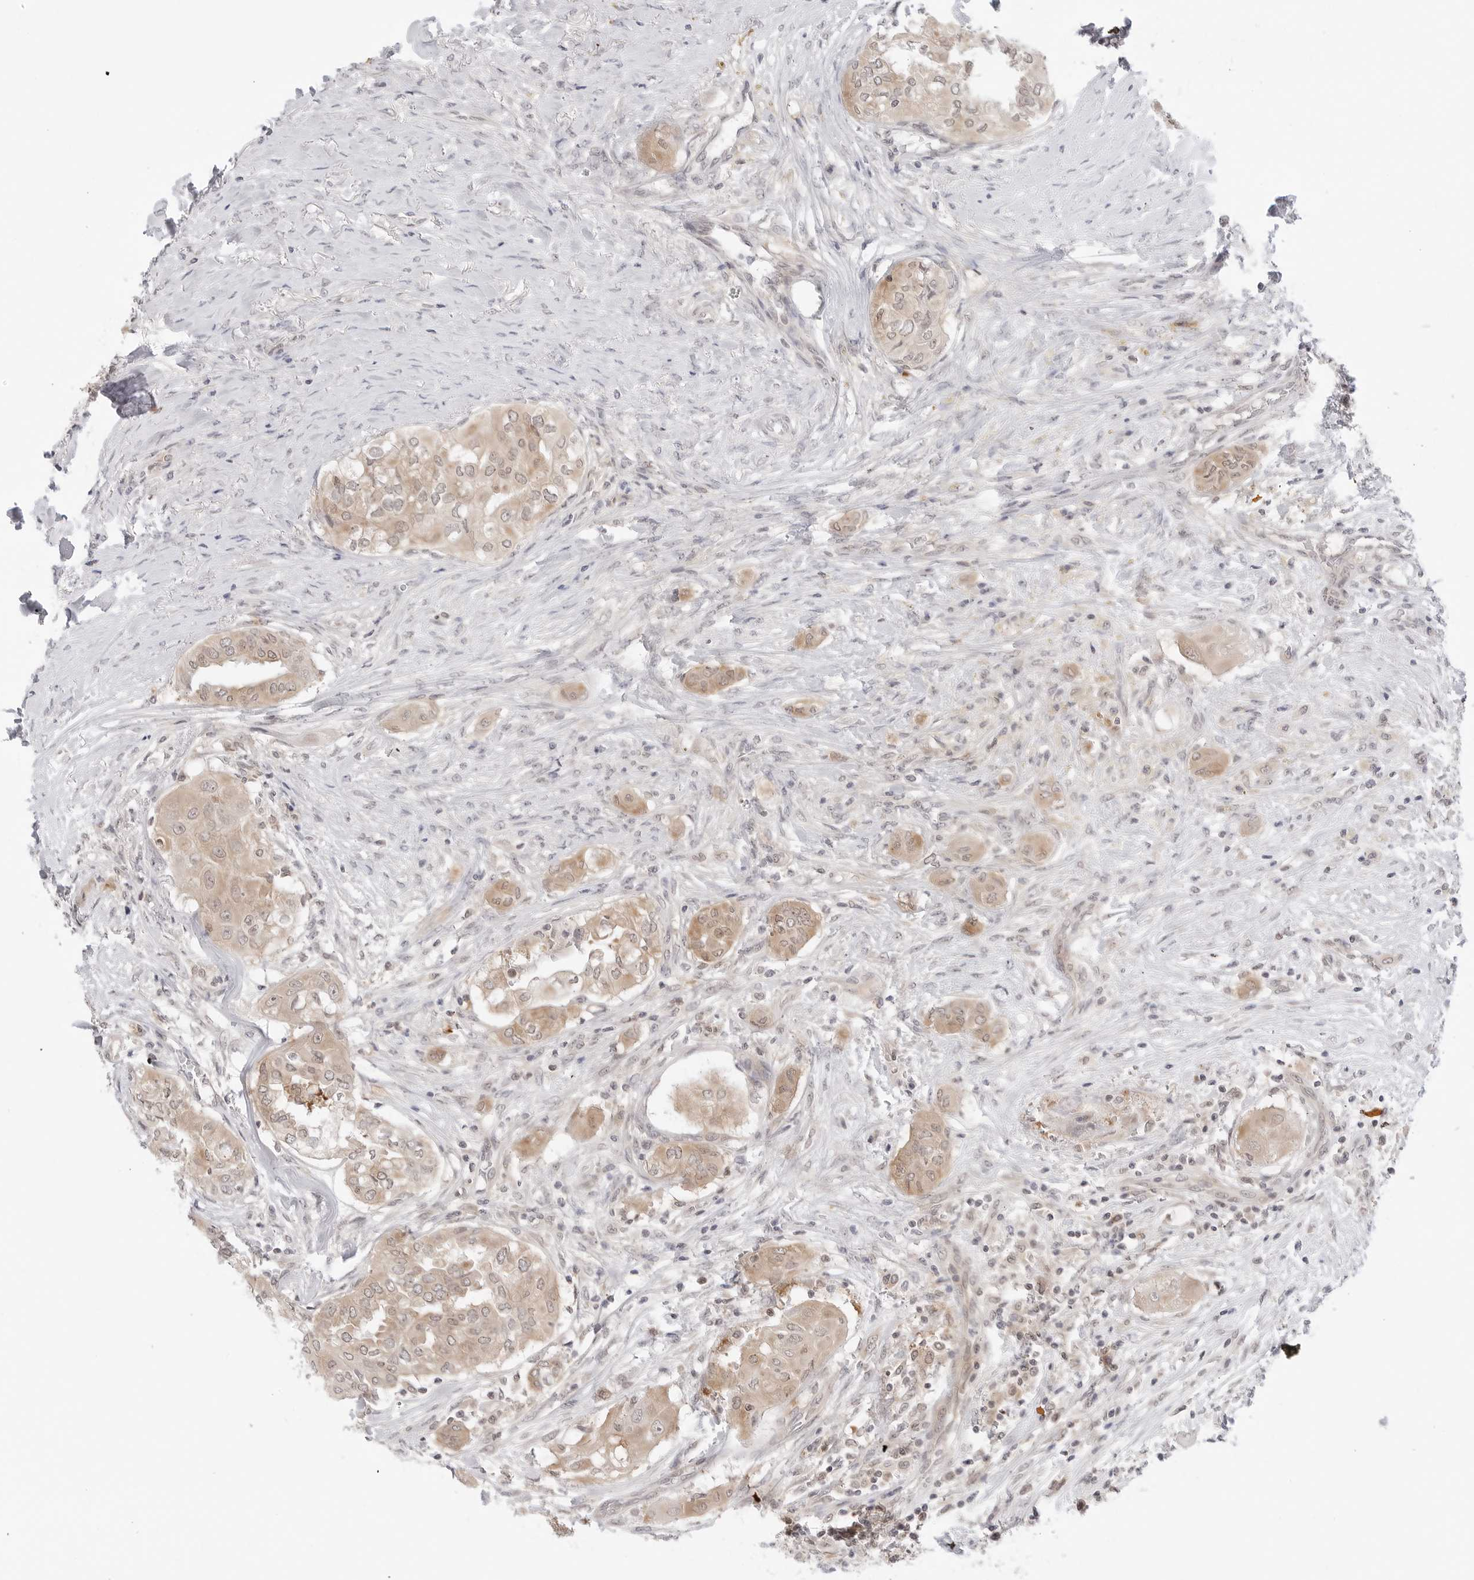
{"staining": {"intensity": "weak", "quantity": ">75%", "location": "cytoplasmic/membranous"}, "tissue": "thyroid cancer", "cell_type": "Tumor cells", "image_type": "cancer", "snomed": [{"axis": "morphology", "description": "Papillary adenocarcinoma, NOS"}, {"axis": "topography", "description": "Thyroid gland"}], "caption": "Papillary adenocarcinoma (thyroid) was stained to show a protein in brown. There is low levels of weak cytoplasmic/membranous staining in about >75% of tumor cells.", "gene": "NUDC", "patient": {"sex": "female", "age": 59}}